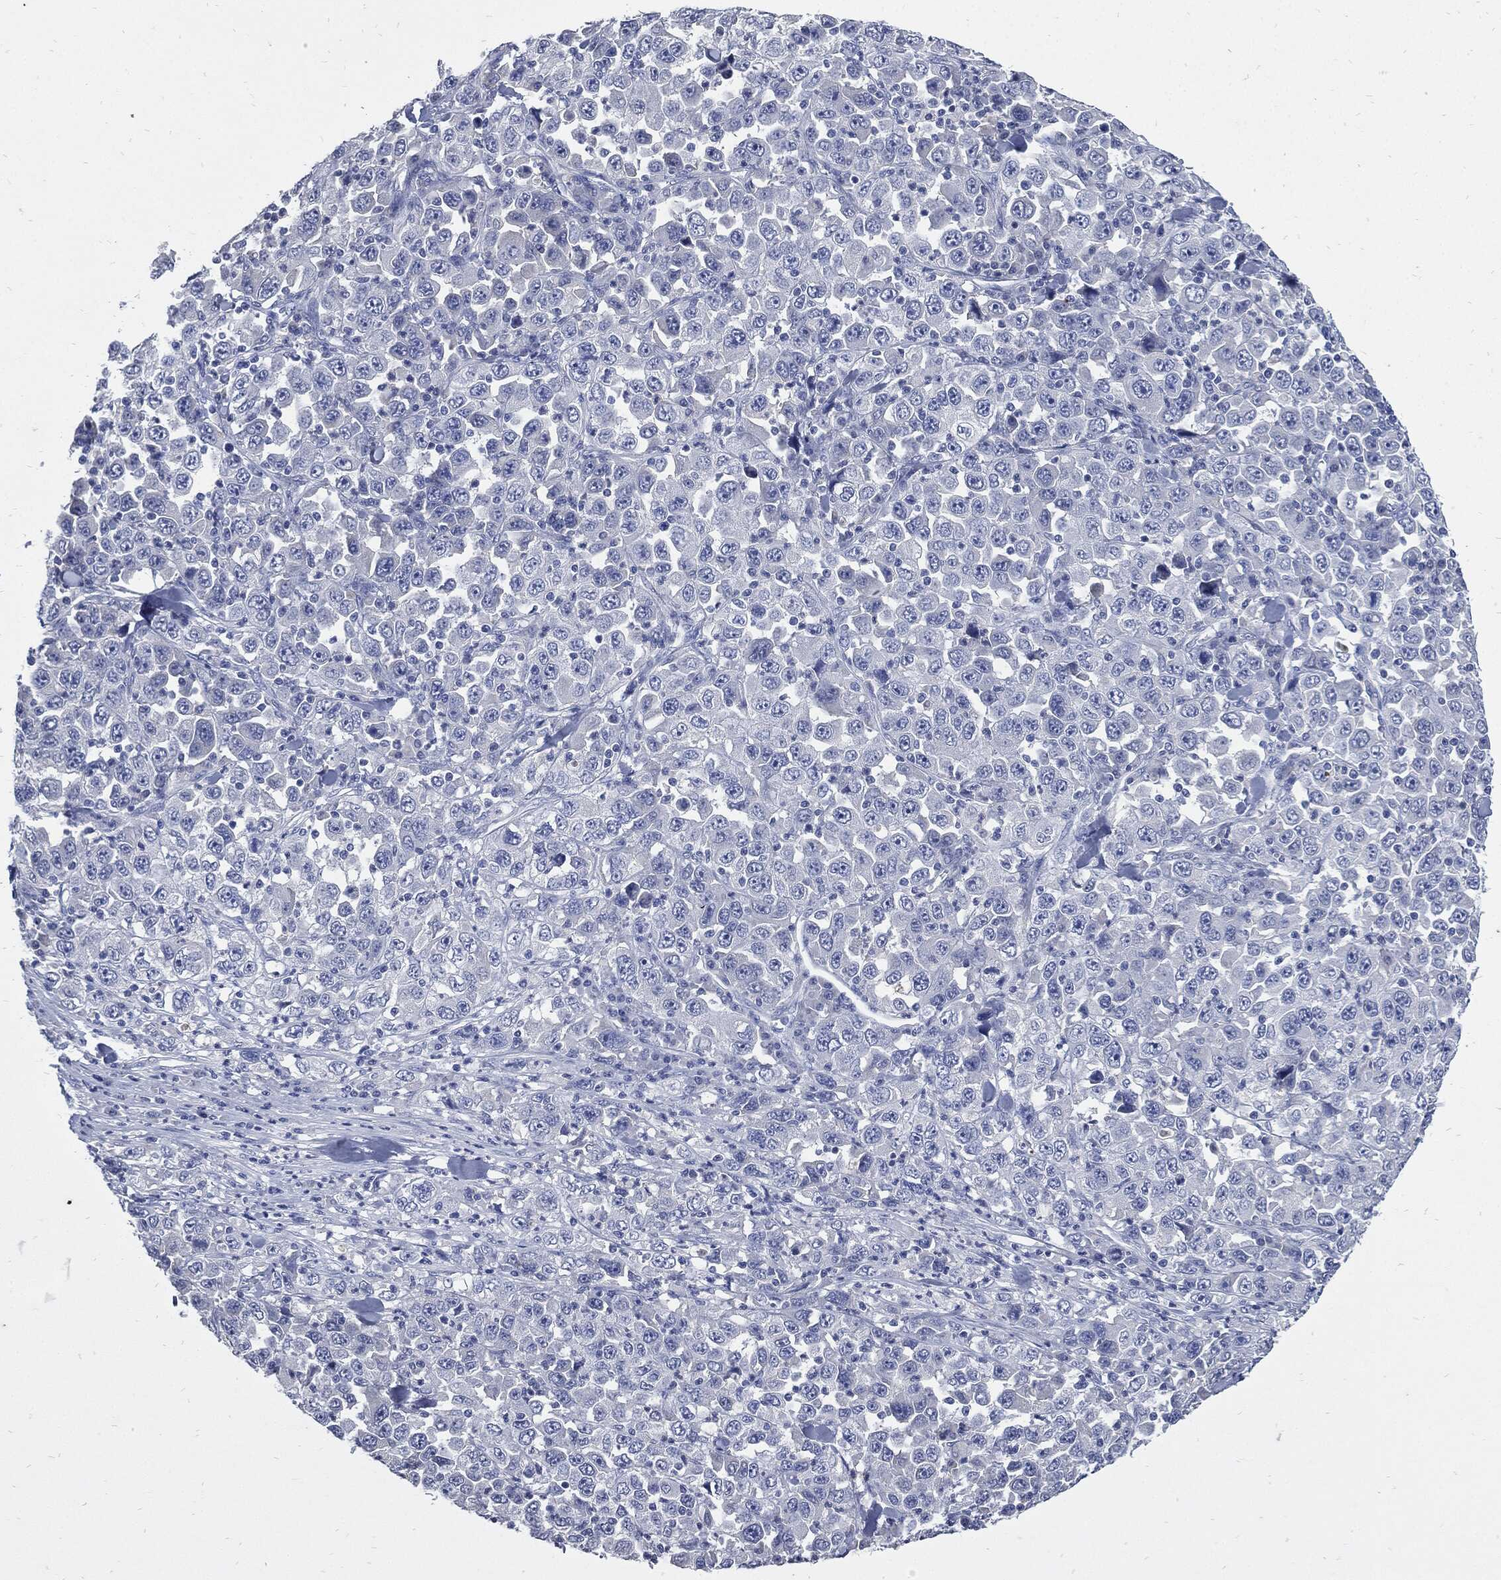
{"staining": {"intensity": "negative", "quantity": "none", "location": "none"}, "tissue": "stomach cancer", "cell_type": "Tumor cells", "image_type": "cancer", "snomed": [{"axis": "morphology", "description": "Normal tissue, NOS"}, {"axis": "morphology", "description": "Adenocarcinoma, NOS"}, {"axis": "topography", "description": "Stomach, upper"}, {"axis": "topography", "description": "Stomach"}], "caption": "Stomach adenocarcinoma stained for a protein using immunohistochemistry exhibits no staining tumor cells.", "gene": "CPE", "patient": {"sex": "male", "age": 59}}